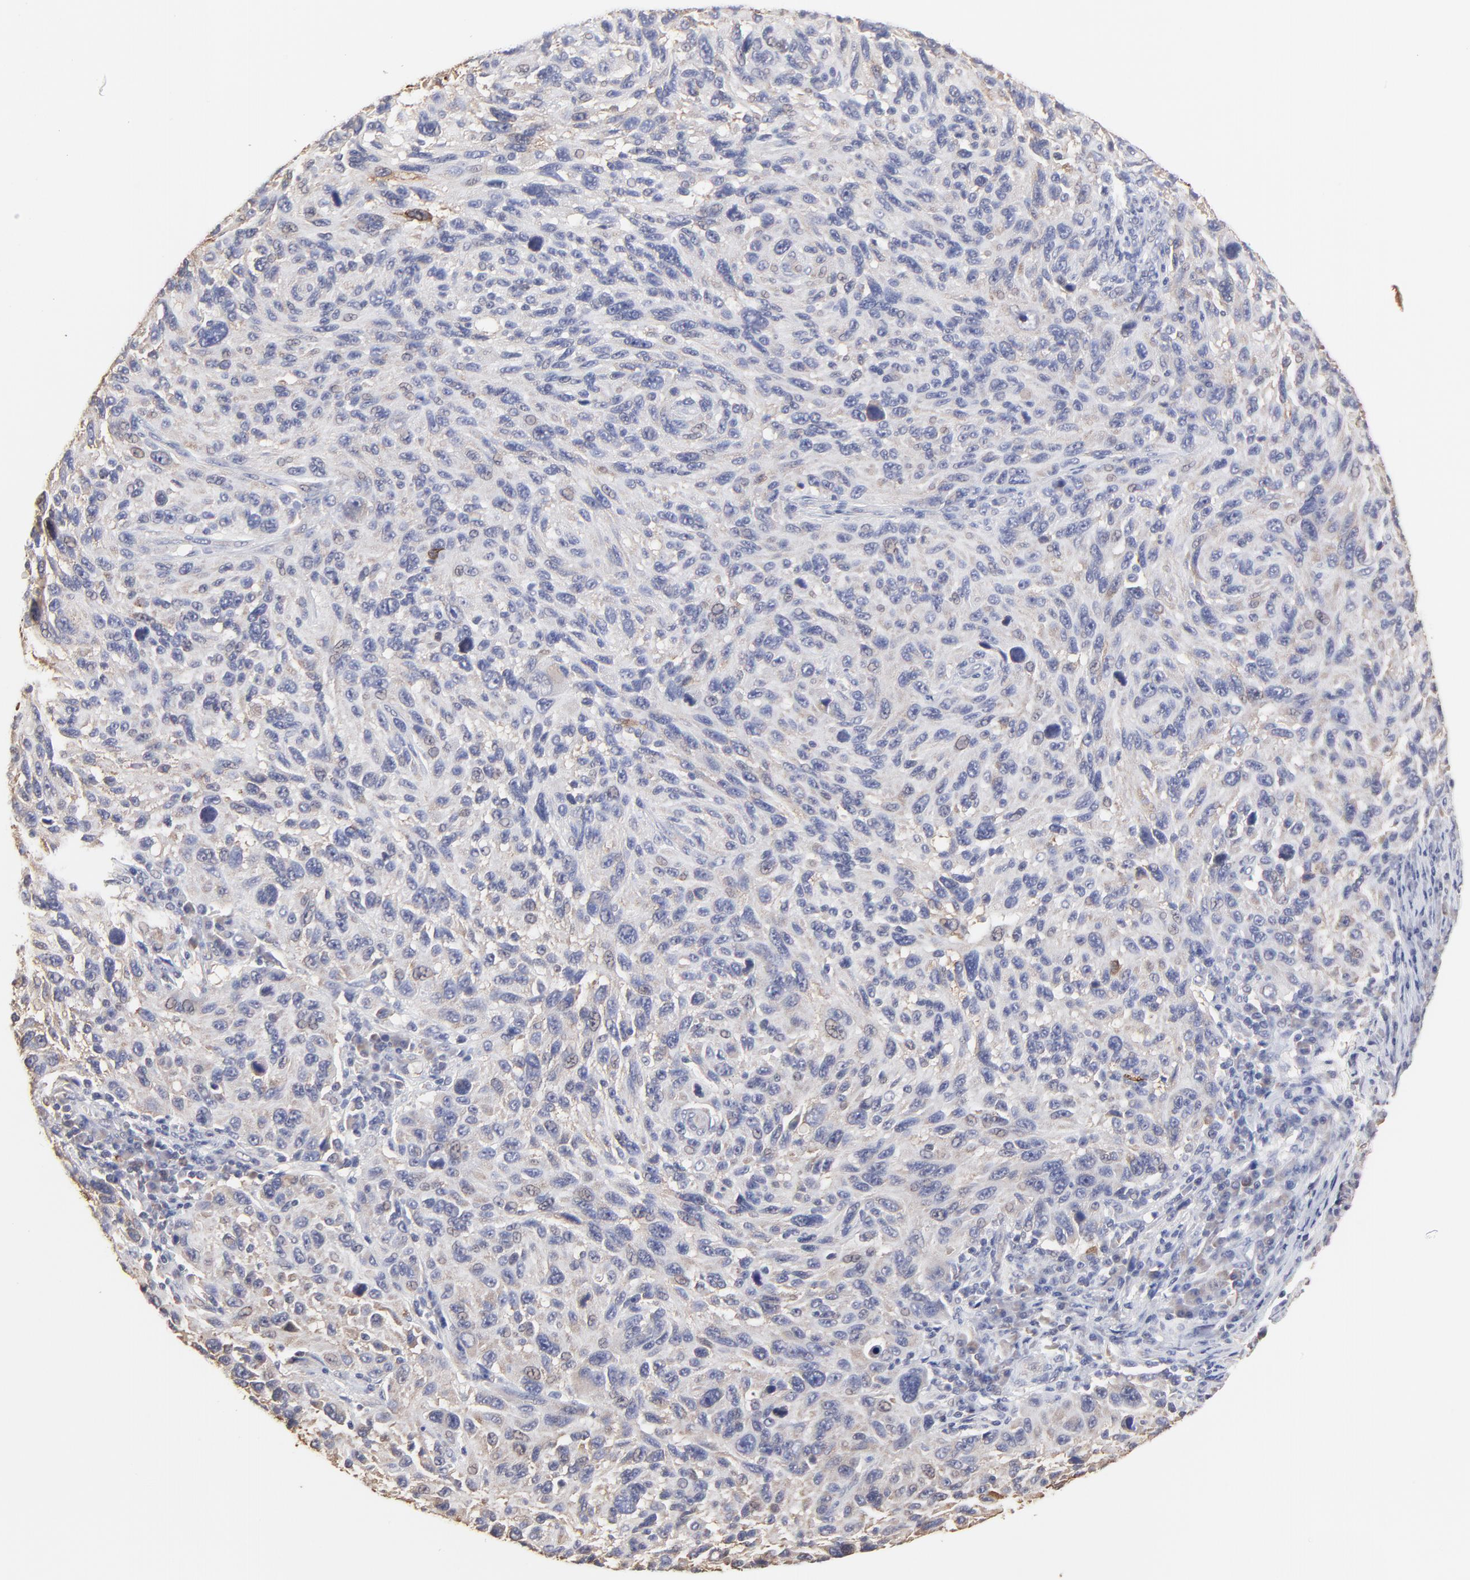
{"staining": {"intensity": "moderate", "quantity": "25%-75%", "location": "cytoplasmic/membranous"}, "tissue": "melanoma", "cell_type": "Tumor cells", "image_type": "cancer", "snomed": [{"axis": "morphology", "description": "Malignant melanoma, NOS"}, {"axis": "topography", "description": "Skin"}], "caption": "Malignant melanoma stained for a protein exhibits moderate cytoplasmic/membranous positivity in tumor cells. (brown staining indicates protein expression, while blue staining denotes nuclei).", "gene": "CCT2", "patient": {"sex": "male", "age": 53}}